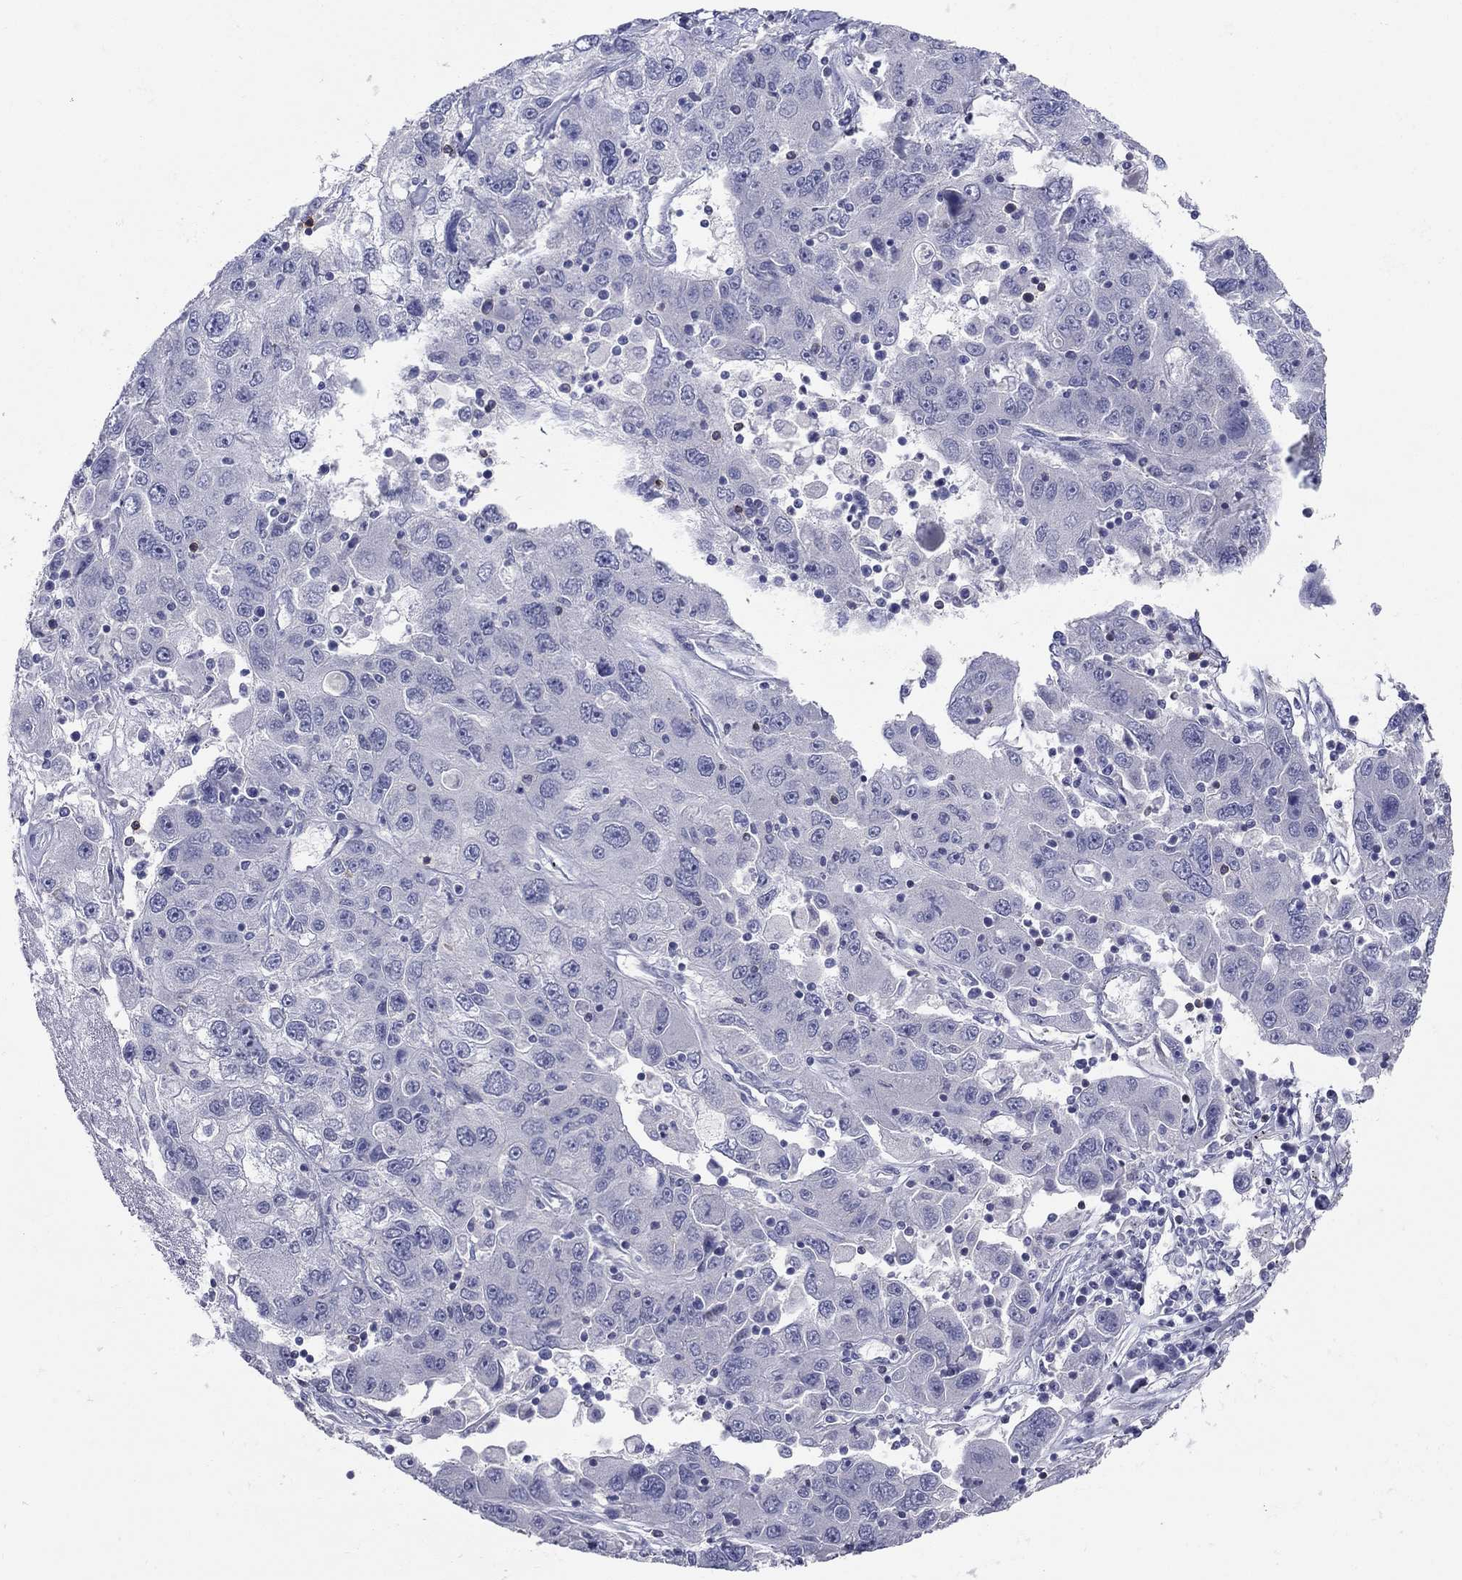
{"staining": {"intensity": "negative", "quantity": "none", "location": "none"}, "tissue": "stomach cancer", "cell_type": "Tumor cells", "image_type": "cancer", "snomed": [{"axis": "morphology", "description": "Adenocarcinoma, NOS"}, {"axis": "topography", "description": "Stomach"}], "caption": "IHC photomicrograph of neoplastic tissue: stomach cancer stained with DAB (3,3'-diaminobenzidine) demonstrates no significant protein positivity in tumor cells.", "gene": "ITGAE", "patient": {"sex": "male", "age": 56}}